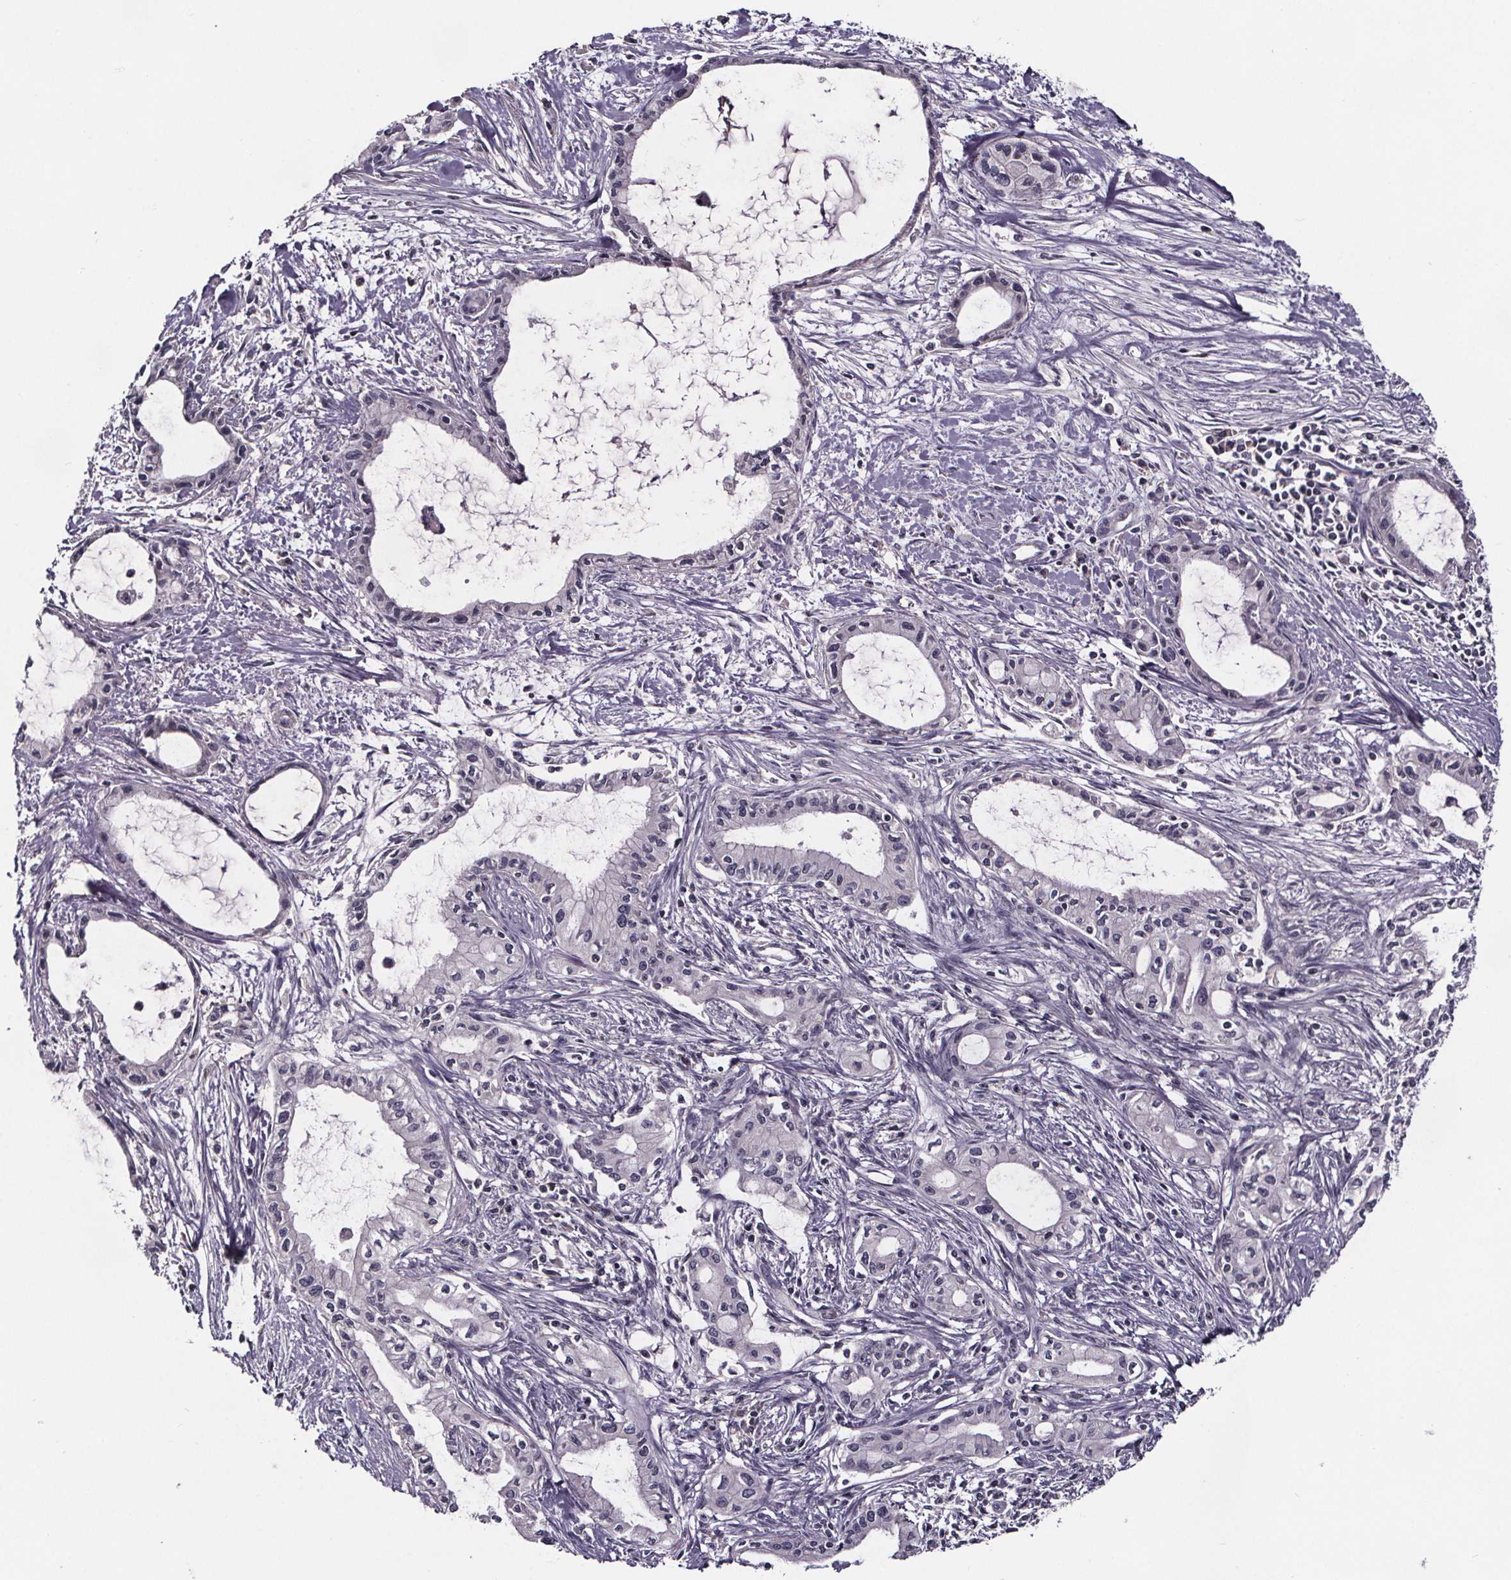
{"staining": {"intensity": "negative", "quantity": "none", "location": "none"}, "tissue": "pancreatic cancer", "cell_type": "Tumor cells", "image_type": "cancer", "snomed": [{"axis": "morphology", "description": "Adenocarcinoma, NOS"}, {"axis": "topography", "description": "Pancreas"}], "caption": "Histopathology image shows no significant protein staining in tumor cells of pancreatic adenocarcinoma. (IHC, brightfield microscopy, high magnification).", "gene": "NPHP4", "patient": {"sex": "male", "age": 48}}